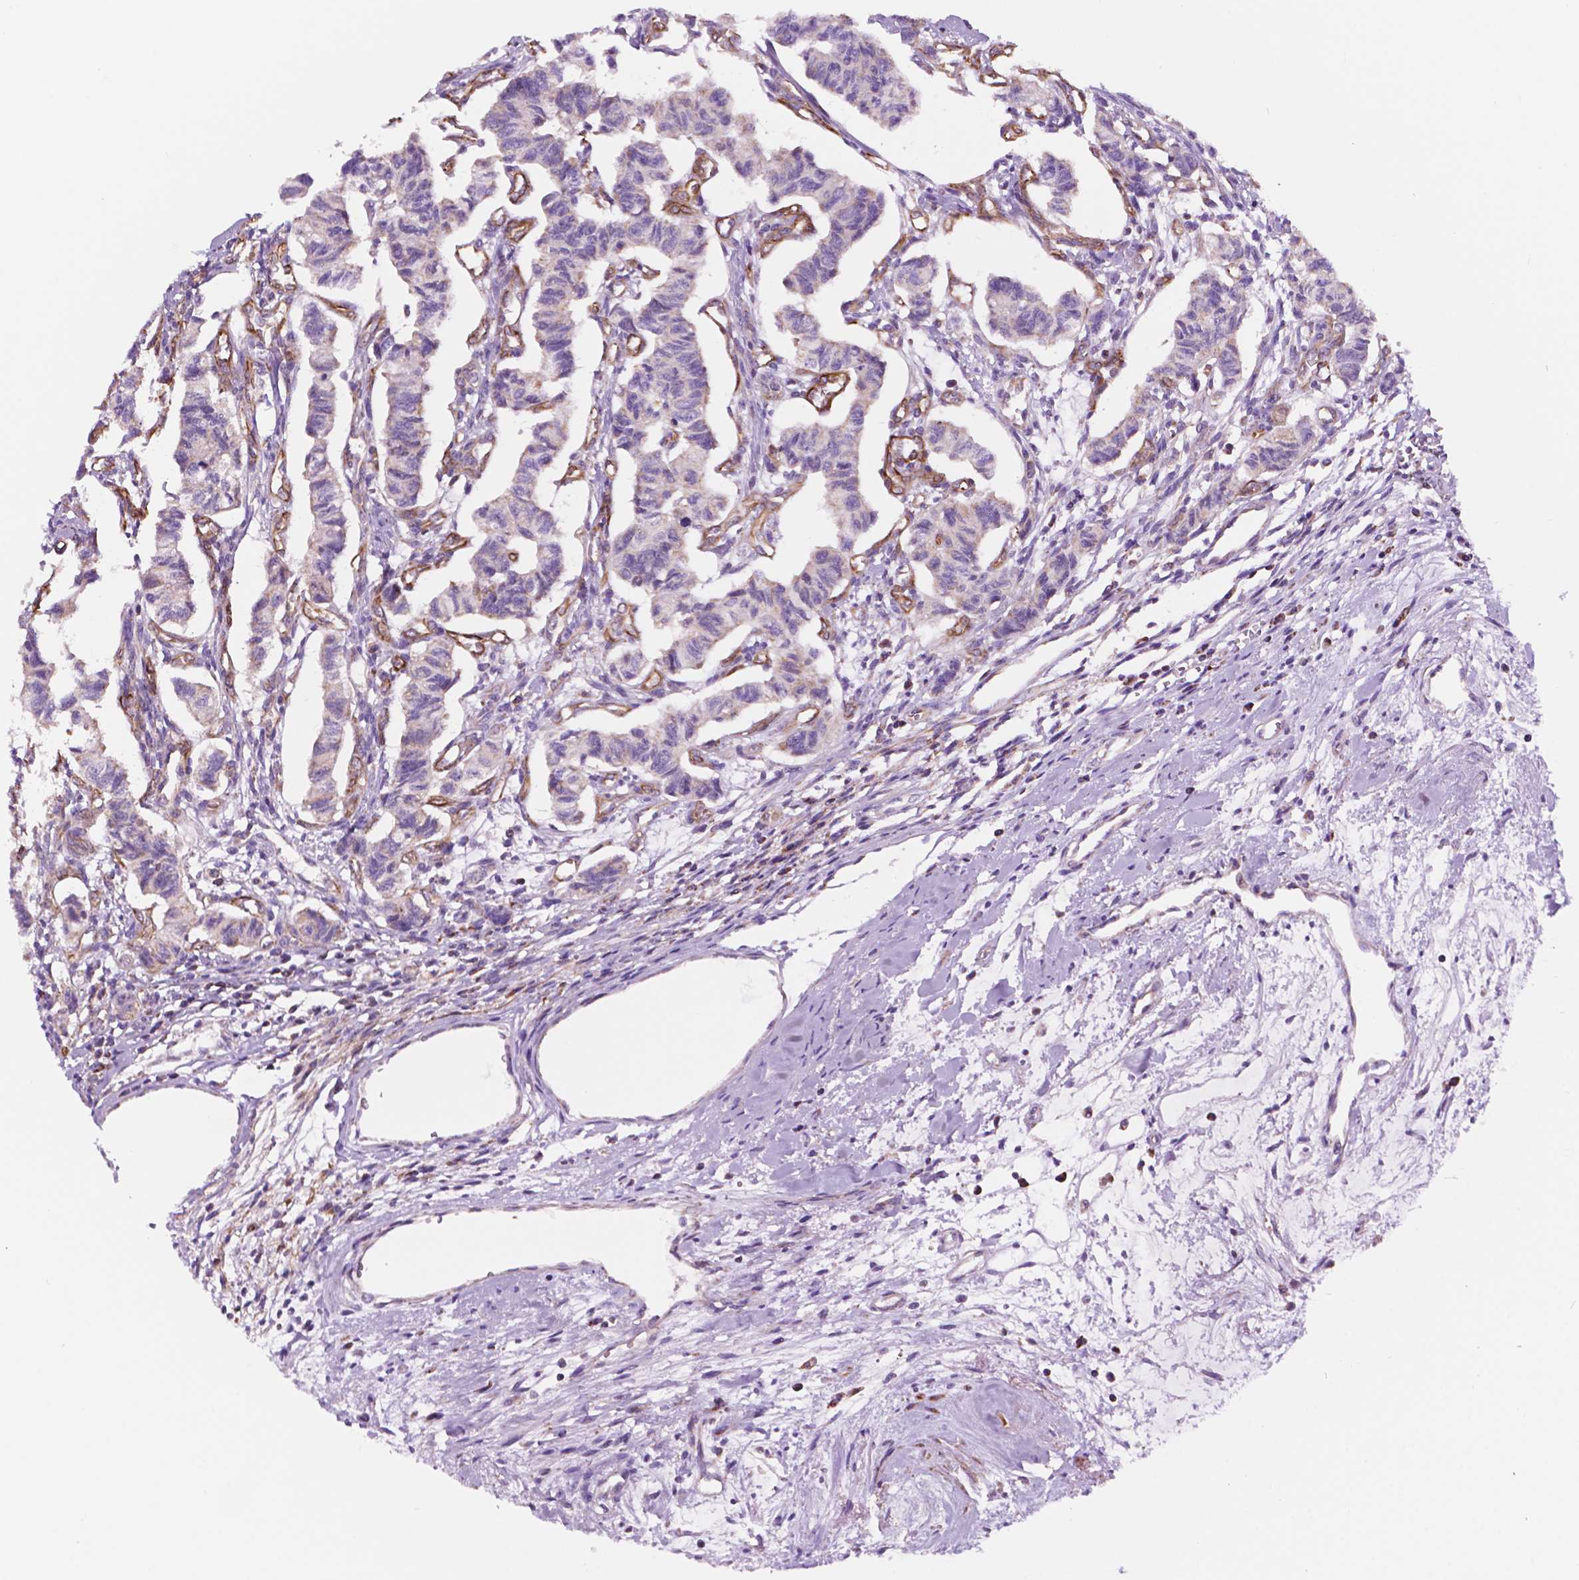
{"staining": {"intensity": "weak", "quantity": "<25%", "location": "cytoplasmic/membranous"}, "tissue": "carcinoid", "cell_type": "Tumor cells", "image_type": "cancer", "snomed": [{"axis": "morphology", "description": "Carcinoid, malignant, NOS"}, {"axis": "topography", "description": "Kidney"}], "caption": "This micrograph is of carcinoid stained with immunohistochemistry (IHC) to label a protein in brown with the nuclei are counter-stained blue. There is no expression in tumor cells.", "gene": "GEMIN4", "patient": {"sex": "female", "age": 41}}